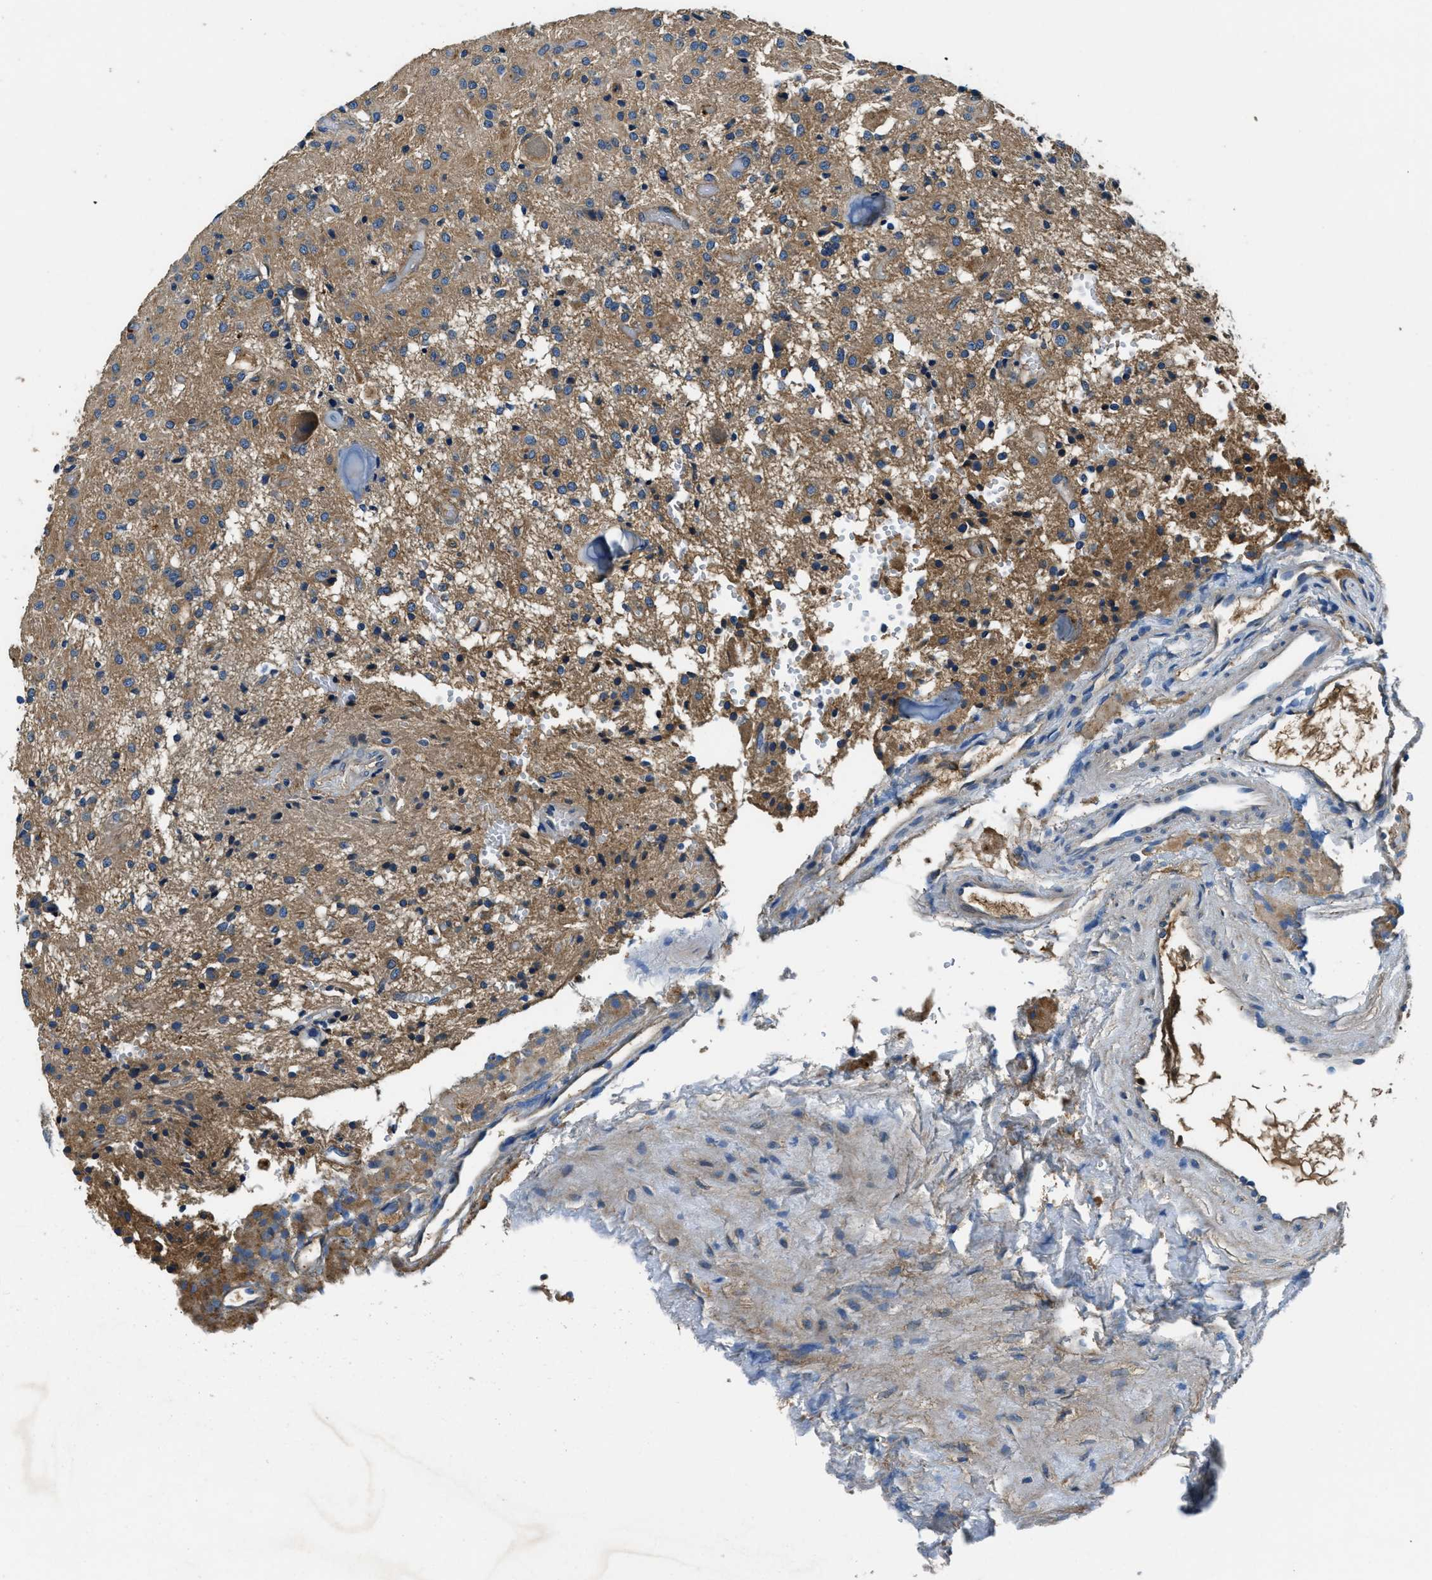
{"staining": {"intensity": "moderate", "quantity": "25%-75%", "location": "cytoplasmic/membranous"}, "tissue": "glioma", "cell_type": "Tumor cells", "image_type": "cancer", "snomed": [{"axis": "morphology", "description": "Glioma, malignant, High grade"}, {"axis": "topography", "description": "Brain"}], "caption": "DAB (3,3'-diaminobenzidine) immunohistochemical staining of human malignant glioma (high-grade) demonstrates moderate cytoplasmic/membranous protein staining in approximately 25%-75% of tumor cells. The protein of interest is shown in brown color, while the nuclei are stained blue.", "gene": "TMEM186", "patient": {"sex": "female", "age": 59}}